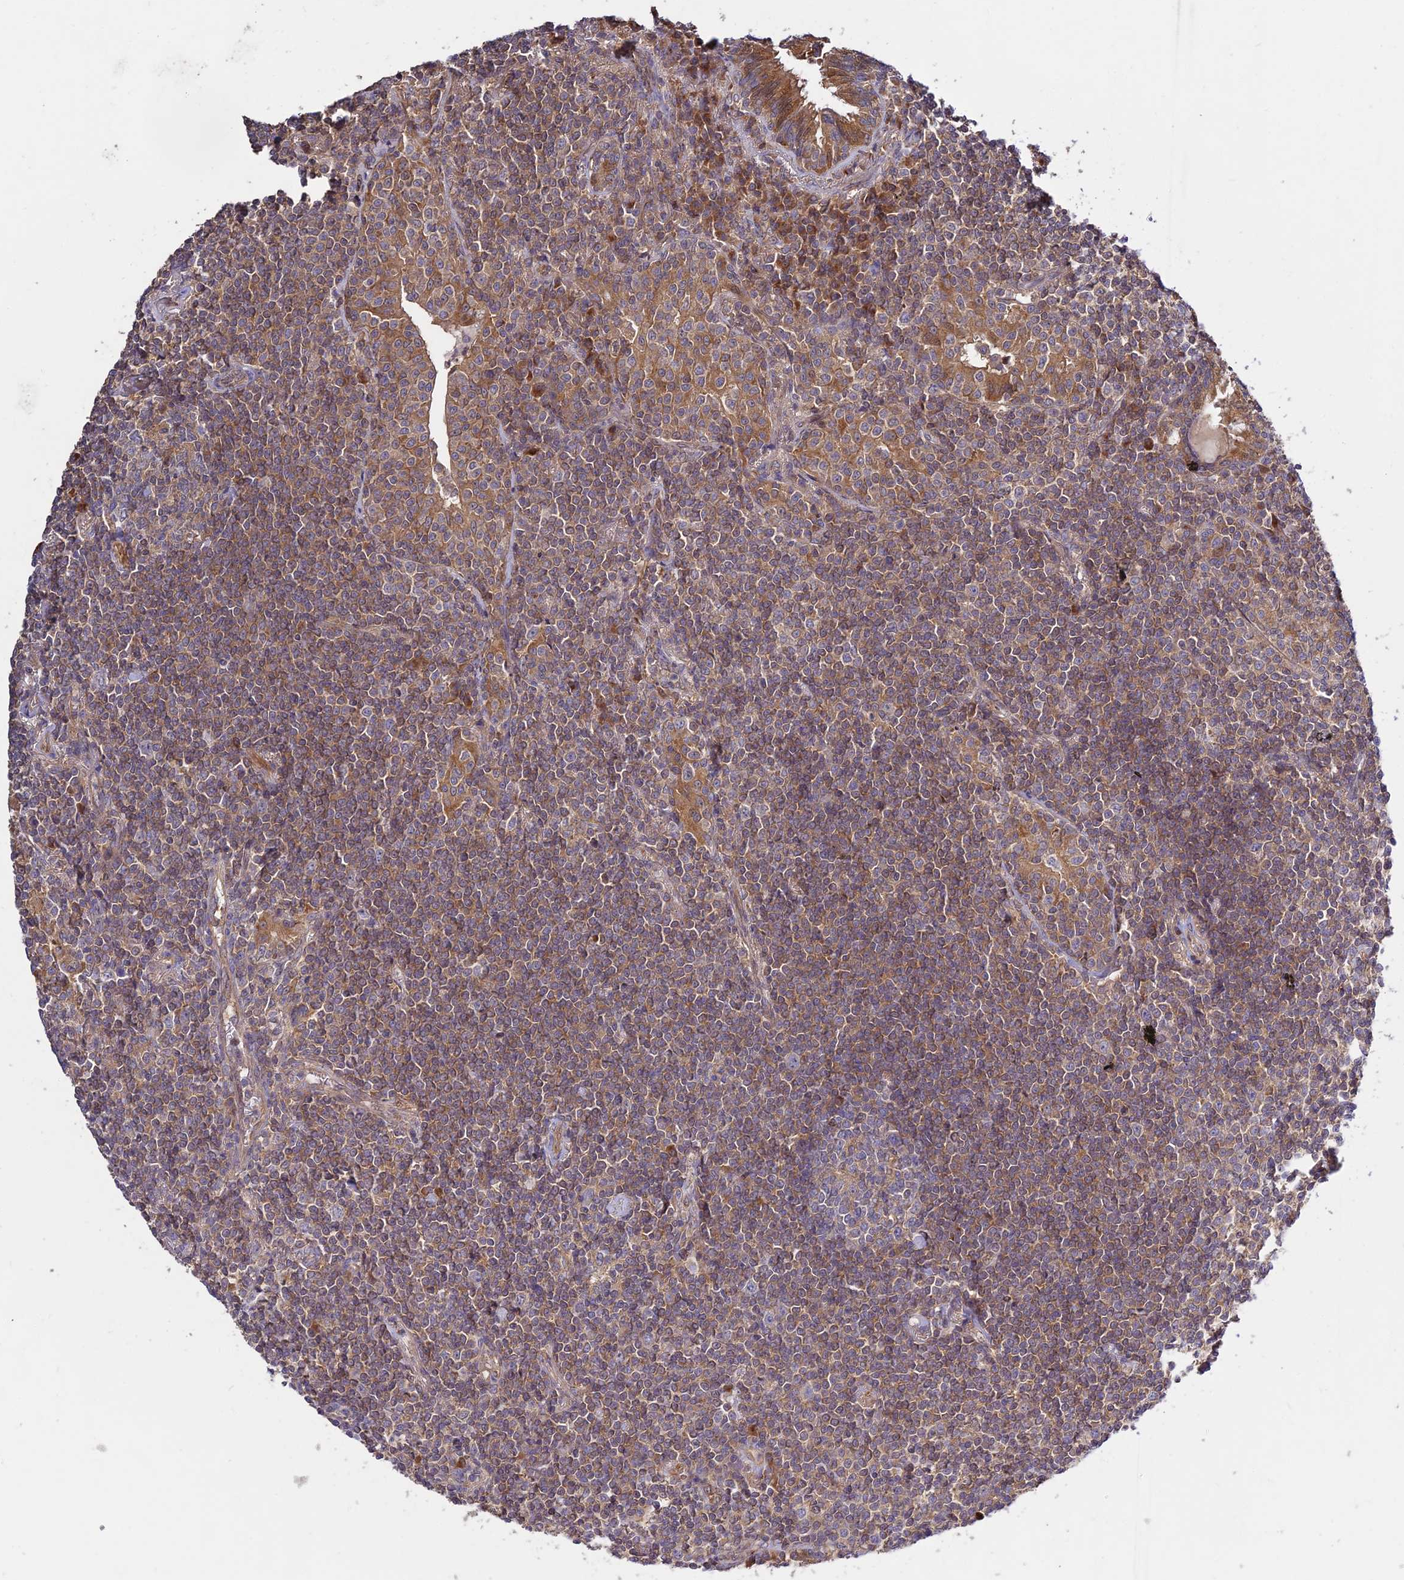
{"staining": {"intensity": "moderate", "quantity": "25%-75%", "location": "cytoplasmic/membranous"}, "tissue": "lymphoma", "cell_type": "Tumor cells", "image_type": "cancer", "snomed": [{"axis": "morphology", "description": "Malignant lymphoma, non-Hodgkin's type, Low grade"}, {"axis": "topography", "description": "Lung"}], "caption": "Malignant lymphoma, non-Hodgkin's type (low-grade) stained with a brown dye reveals moderate cytoplasmic/membranous positive staining in approximately 25%-75% of tumor cells.", "gene": "GRTP1", "patient": {"sex": "female", "age": 71}}